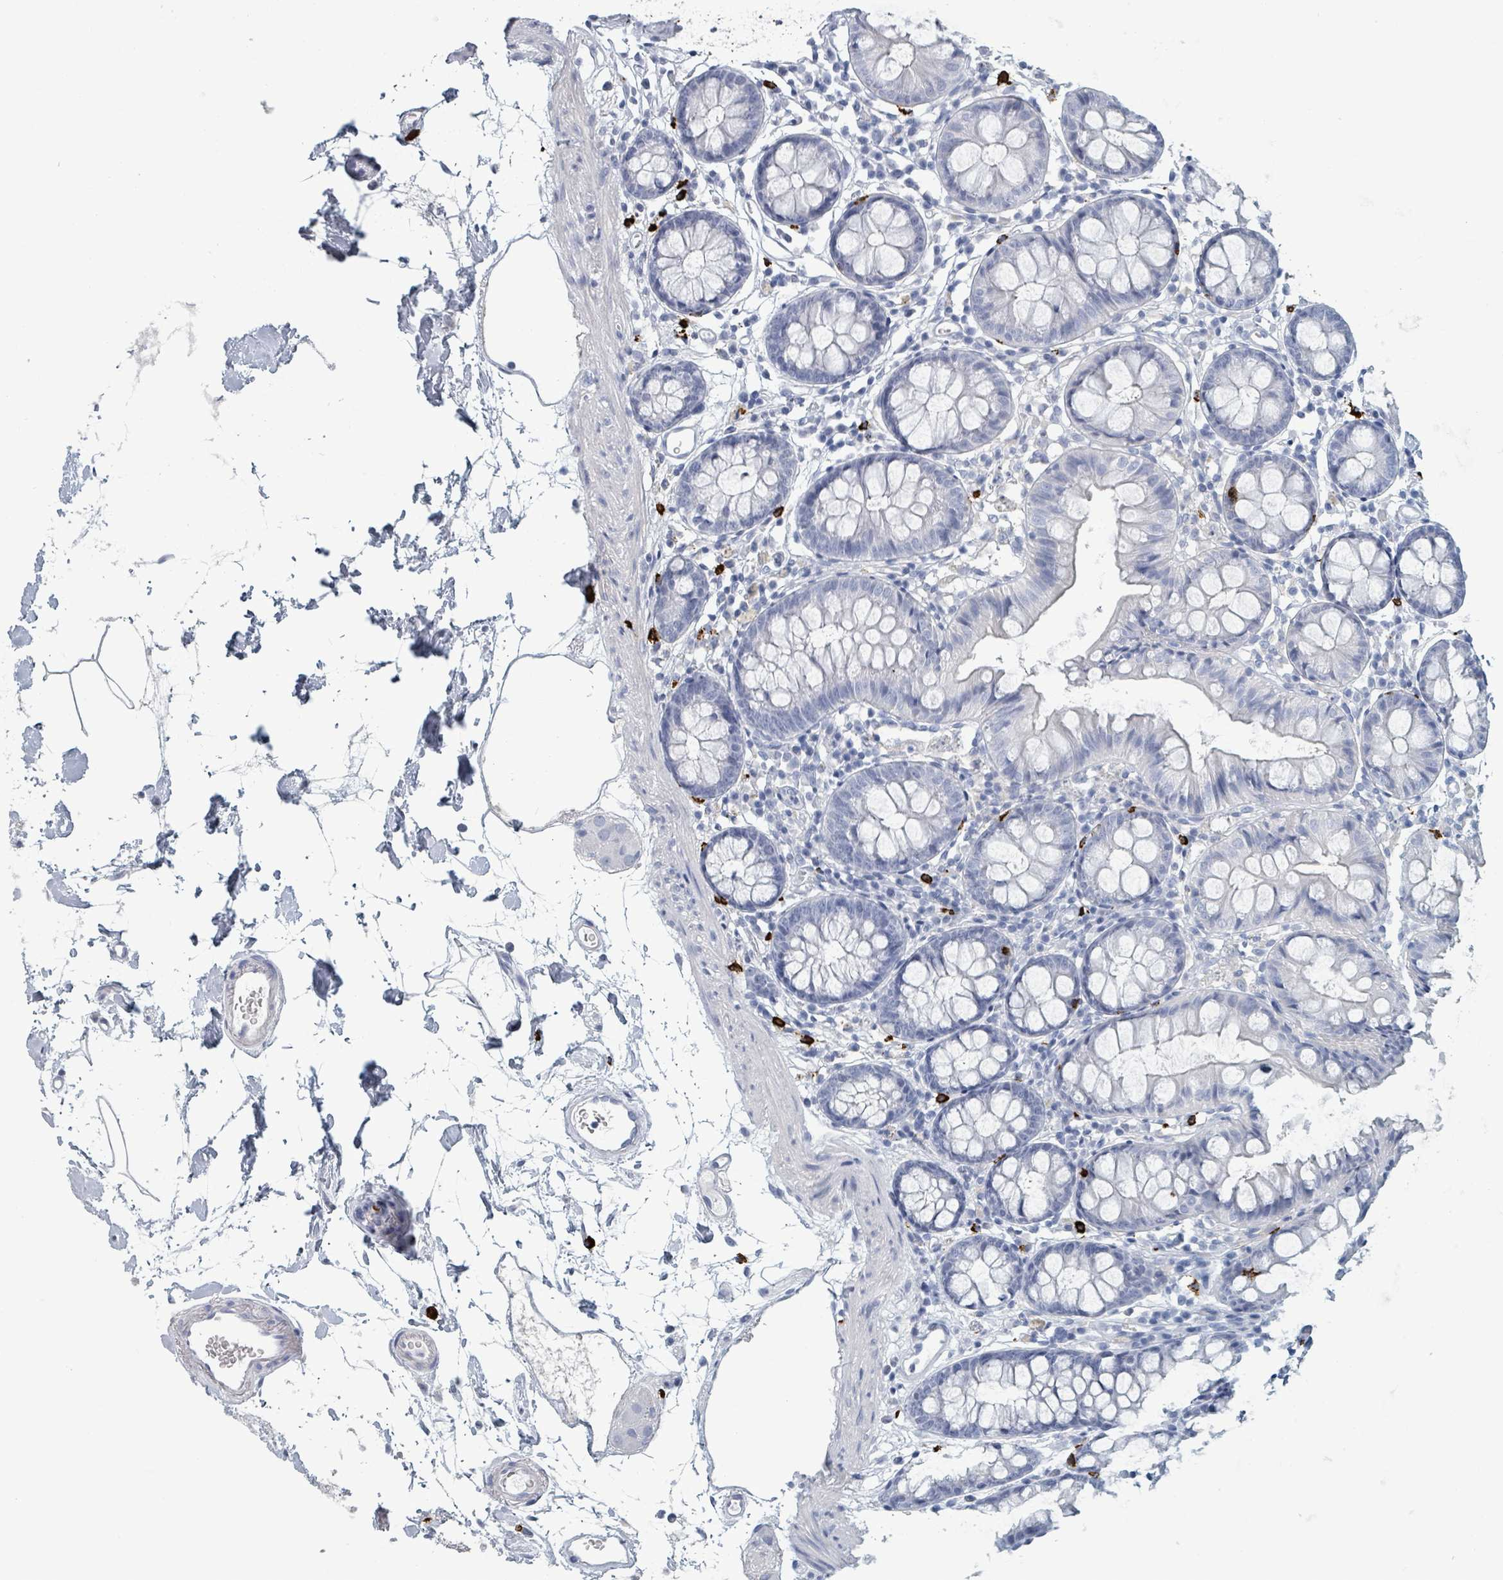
{"staining": {"intensity": "negative", "quantity": "none", "location": "none"}, "tissue": "colon", "cell_type": "Endothelial cells", "image_type": "normal", "snomed": [{"axis": "morphology", "description": "Normal tissue, NOS"}, {"axis": "topography", "description": "Colon"}], "caption": "An immunohistochemistry (IHC) micrograph of benign colon is shown. There is no staining in endothelial cells of colon.", "gene": "VPS13D", "patient": {"sex": "female", "age": 84}}